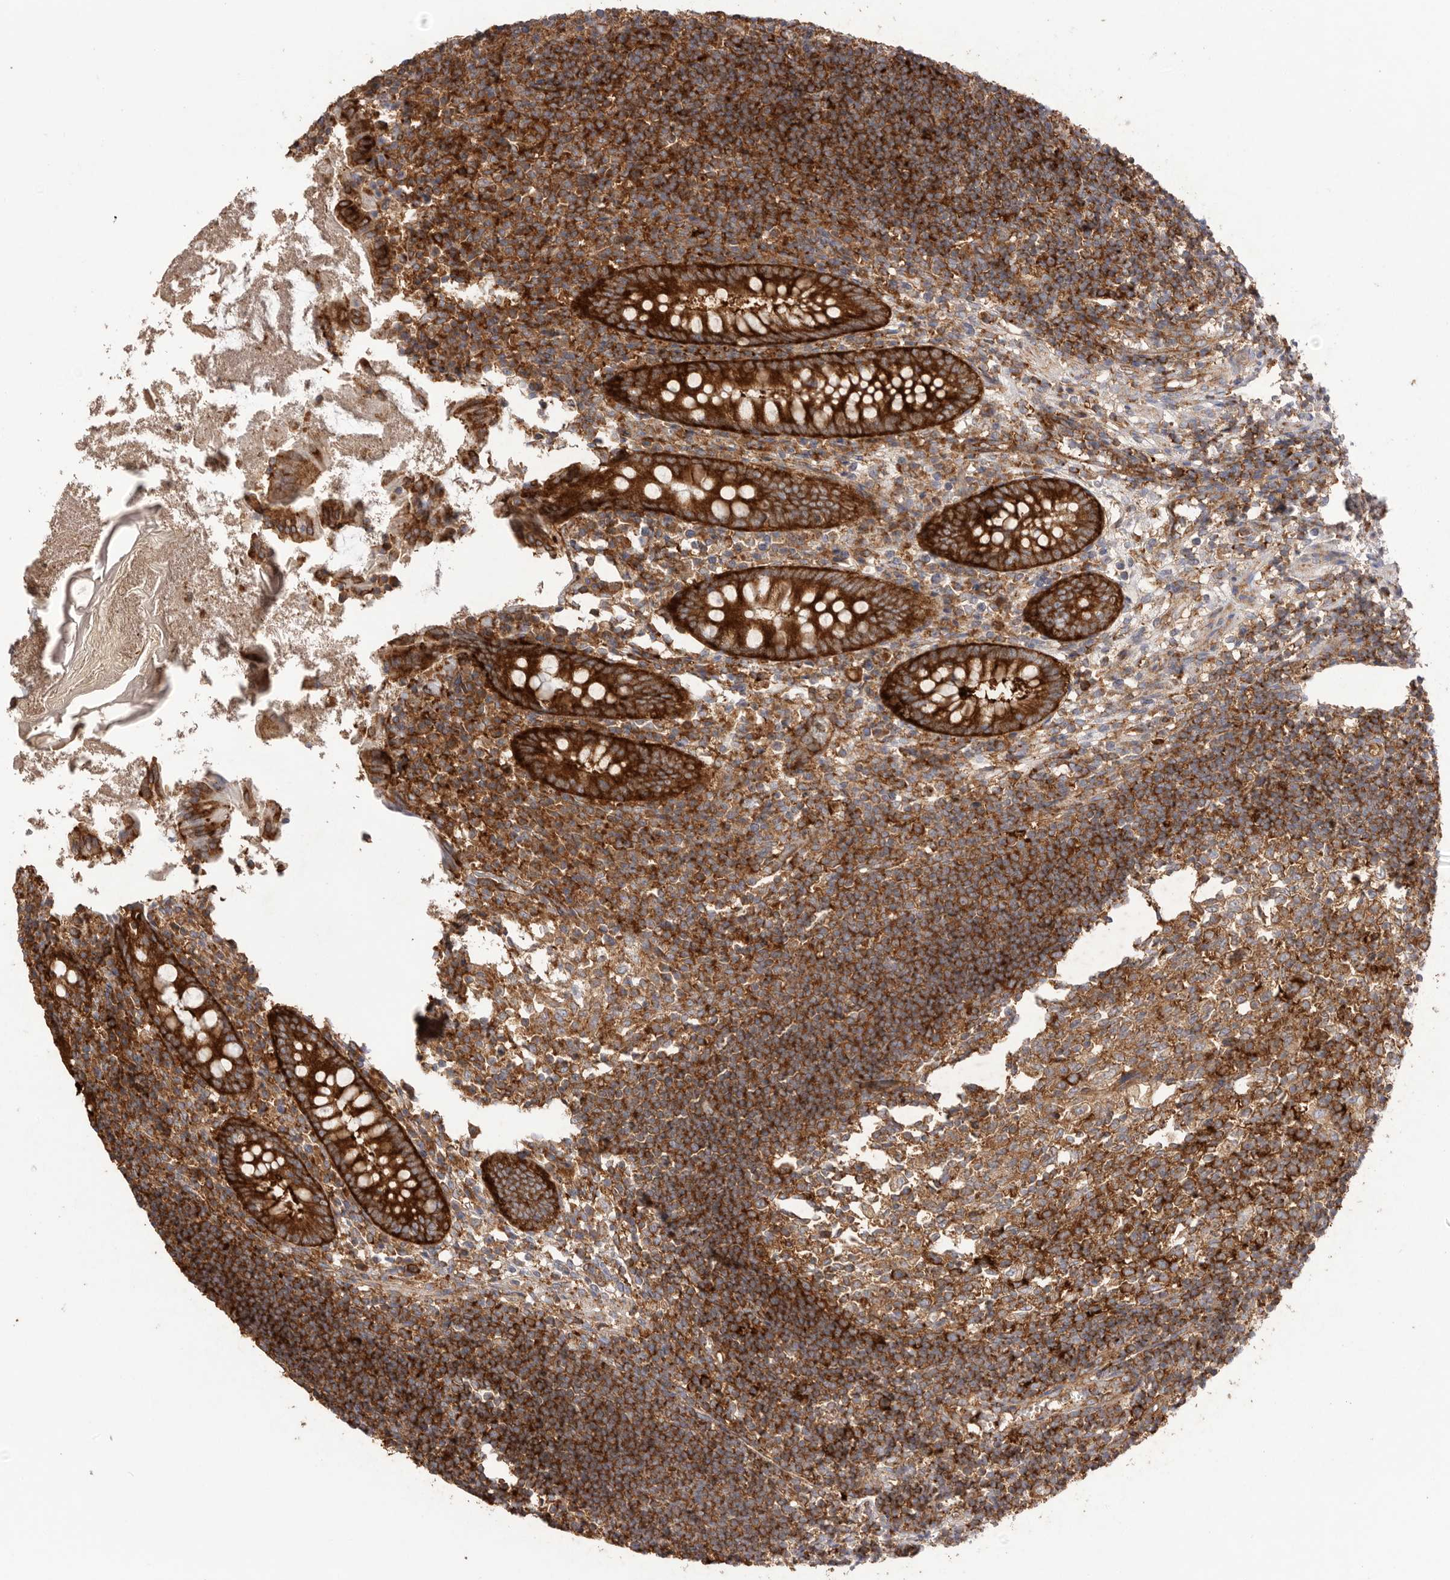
{"staining": {"intensity": "strong", "quantity": ">75%", "location": "cytoplasmic/membranous"}, "tissue": "appendix", "cell_type": "Glandular cells", "image_type": "normal", "snomed": [{"axis": "morphology", "description": "Normal tissue, NOS"}, {"axis": "topography", "description": "Appendix"}], "caption": "Protein expression analysis of normal human appendix reveals strong cytoplasmic/membranous positivity in approximately >75% of glandular cells. The protein of interest is shown in brown color, while the nuclei are stained blue.", "gene": "SERBP1", "patient": {"sex": "female", "age": 17}}